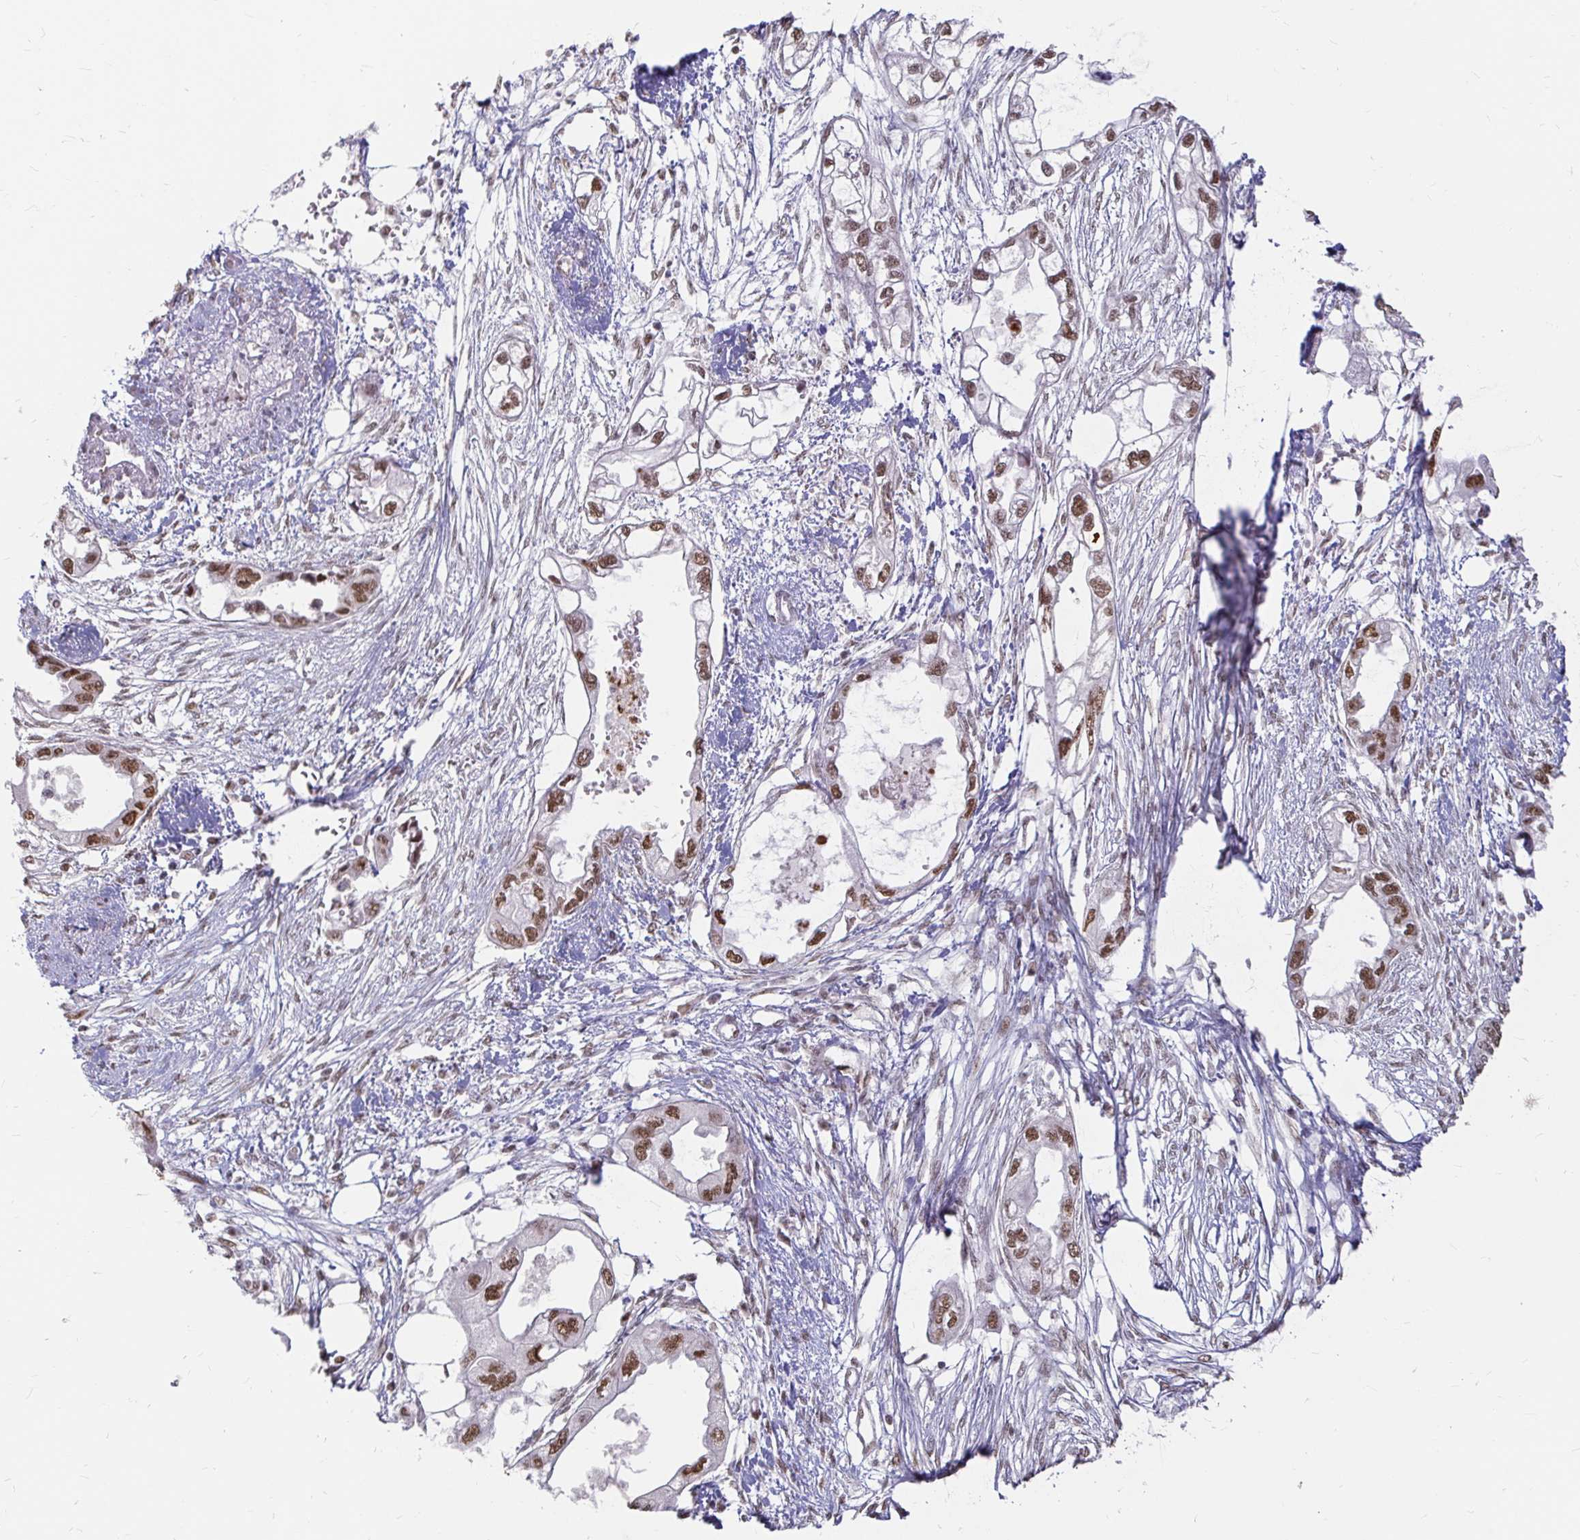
{"staining": {"intensity": "strong", "quantity": ">75%", "location": "nuclear"}, "tissue": "endometrial cancer", "cell_type": "Tumor cells", "image_type": "cancer", "snomed": [{"axis": "morphology", "description": "Adenocarcinoma, NOS"}, {"axis": "morphology", "description": "Adenocarcinoma, metastatic, NOS"}, {"axis": "topography", "description": "Adipose tissue"}, {"axis": "topography", "description": "Endometrium"}], "caption": "The micrograph demonstrates a brown stain indicating the presence of a protein in the nuclear of tumor cells in metastatic adenocarcinoma (endometrial).", "gene": "HNRNPU", "patient": {"sex": "female", "age": 67}}